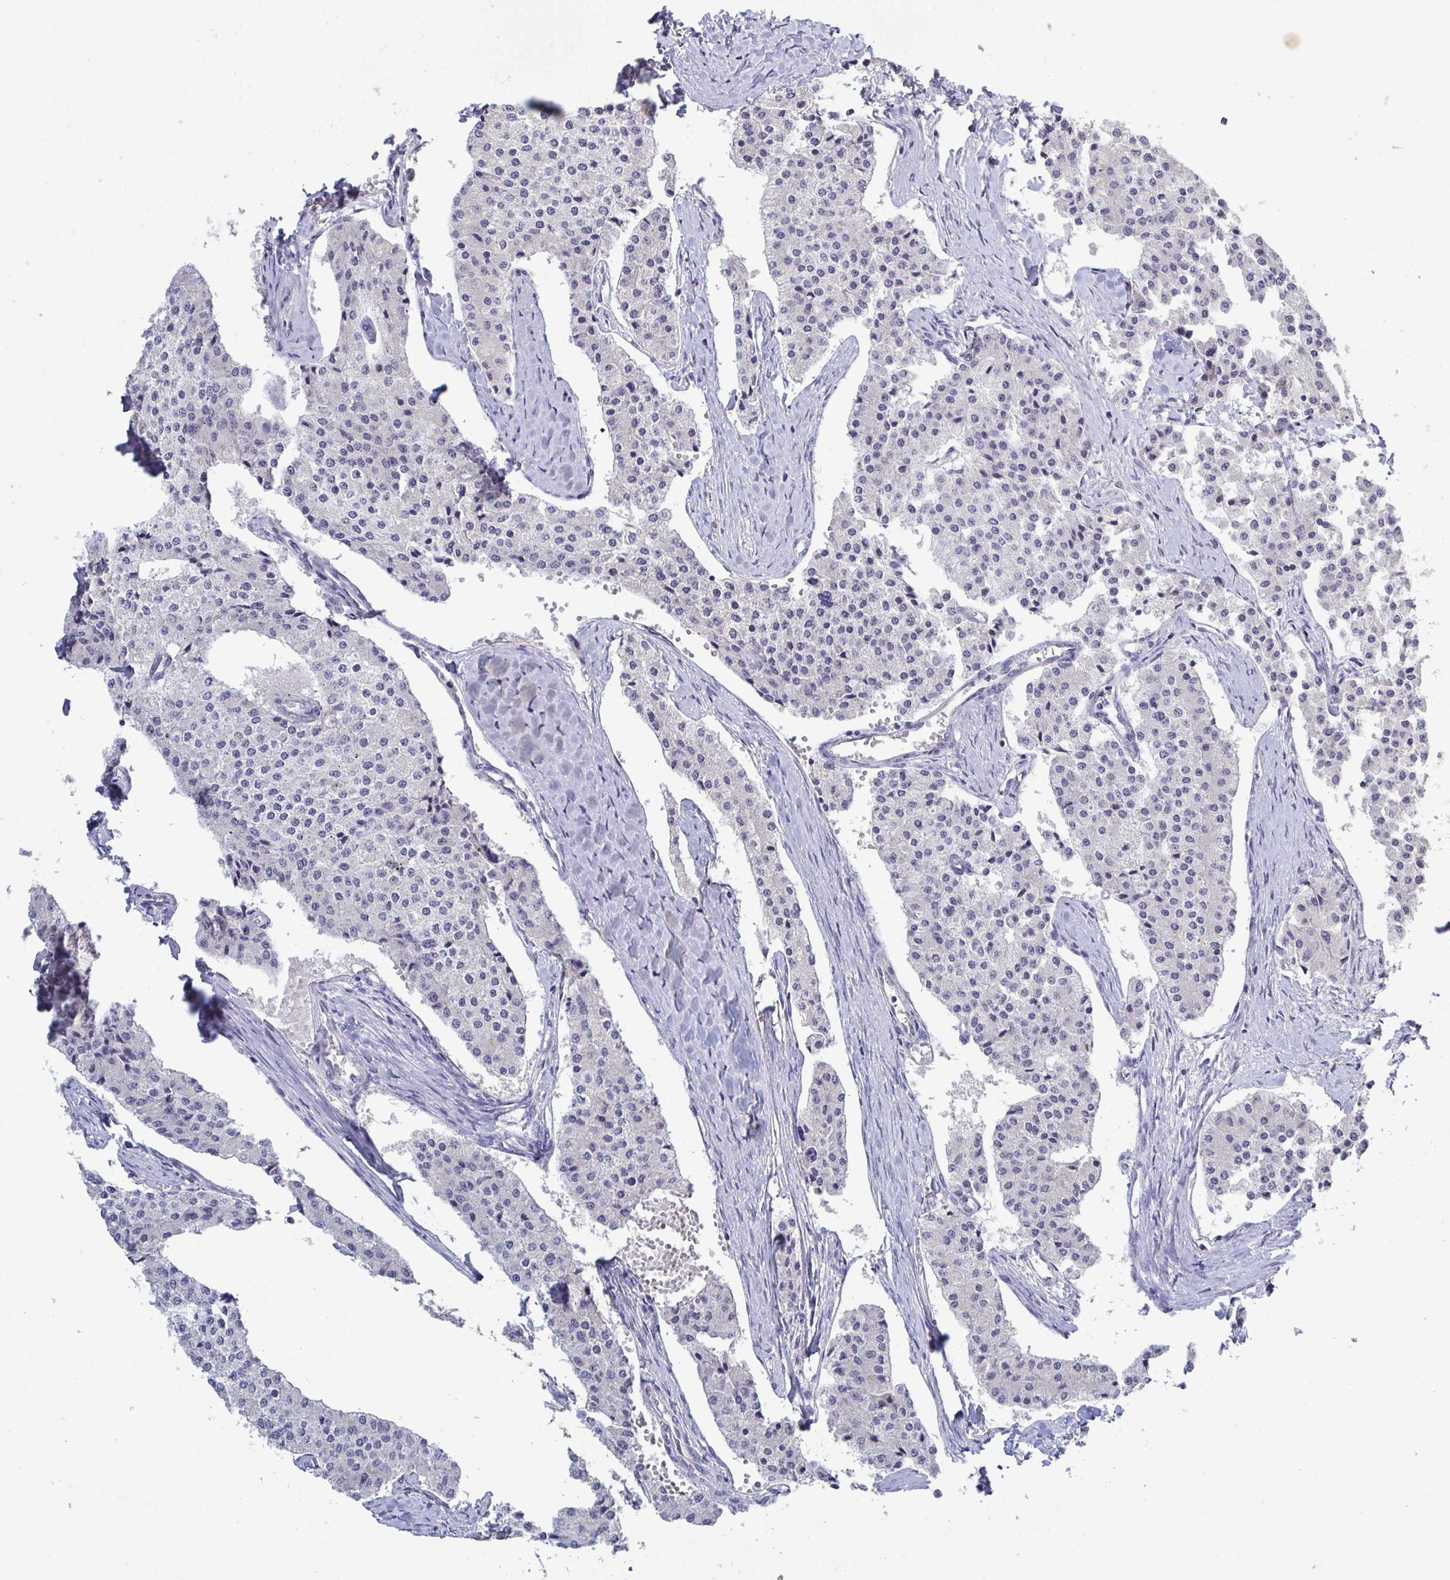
{"staining": {"intensity": "negative", "quantity": "none", "location": "none"}, "tissue": "carcinoid", "cell_type": "Tumor cells", "image_type": "cancer", "snomed": [{"axis": "morphology", "description": "Carcinoid, malignant, NOS"}, {"axis": "topography", "description": "Colon"}], "caption": "Immunohistochemistry (IHC) histopathology image of carcinoid stained for a protein (brown), which shows no positivity in tumor cells. (Stains: DAB IHC with hematoxylin counter stain, Microscopy: brightfield microscopy at high magnification).", "gene": "GALNT13", "patient": {"sex": "female", "age": 52}}